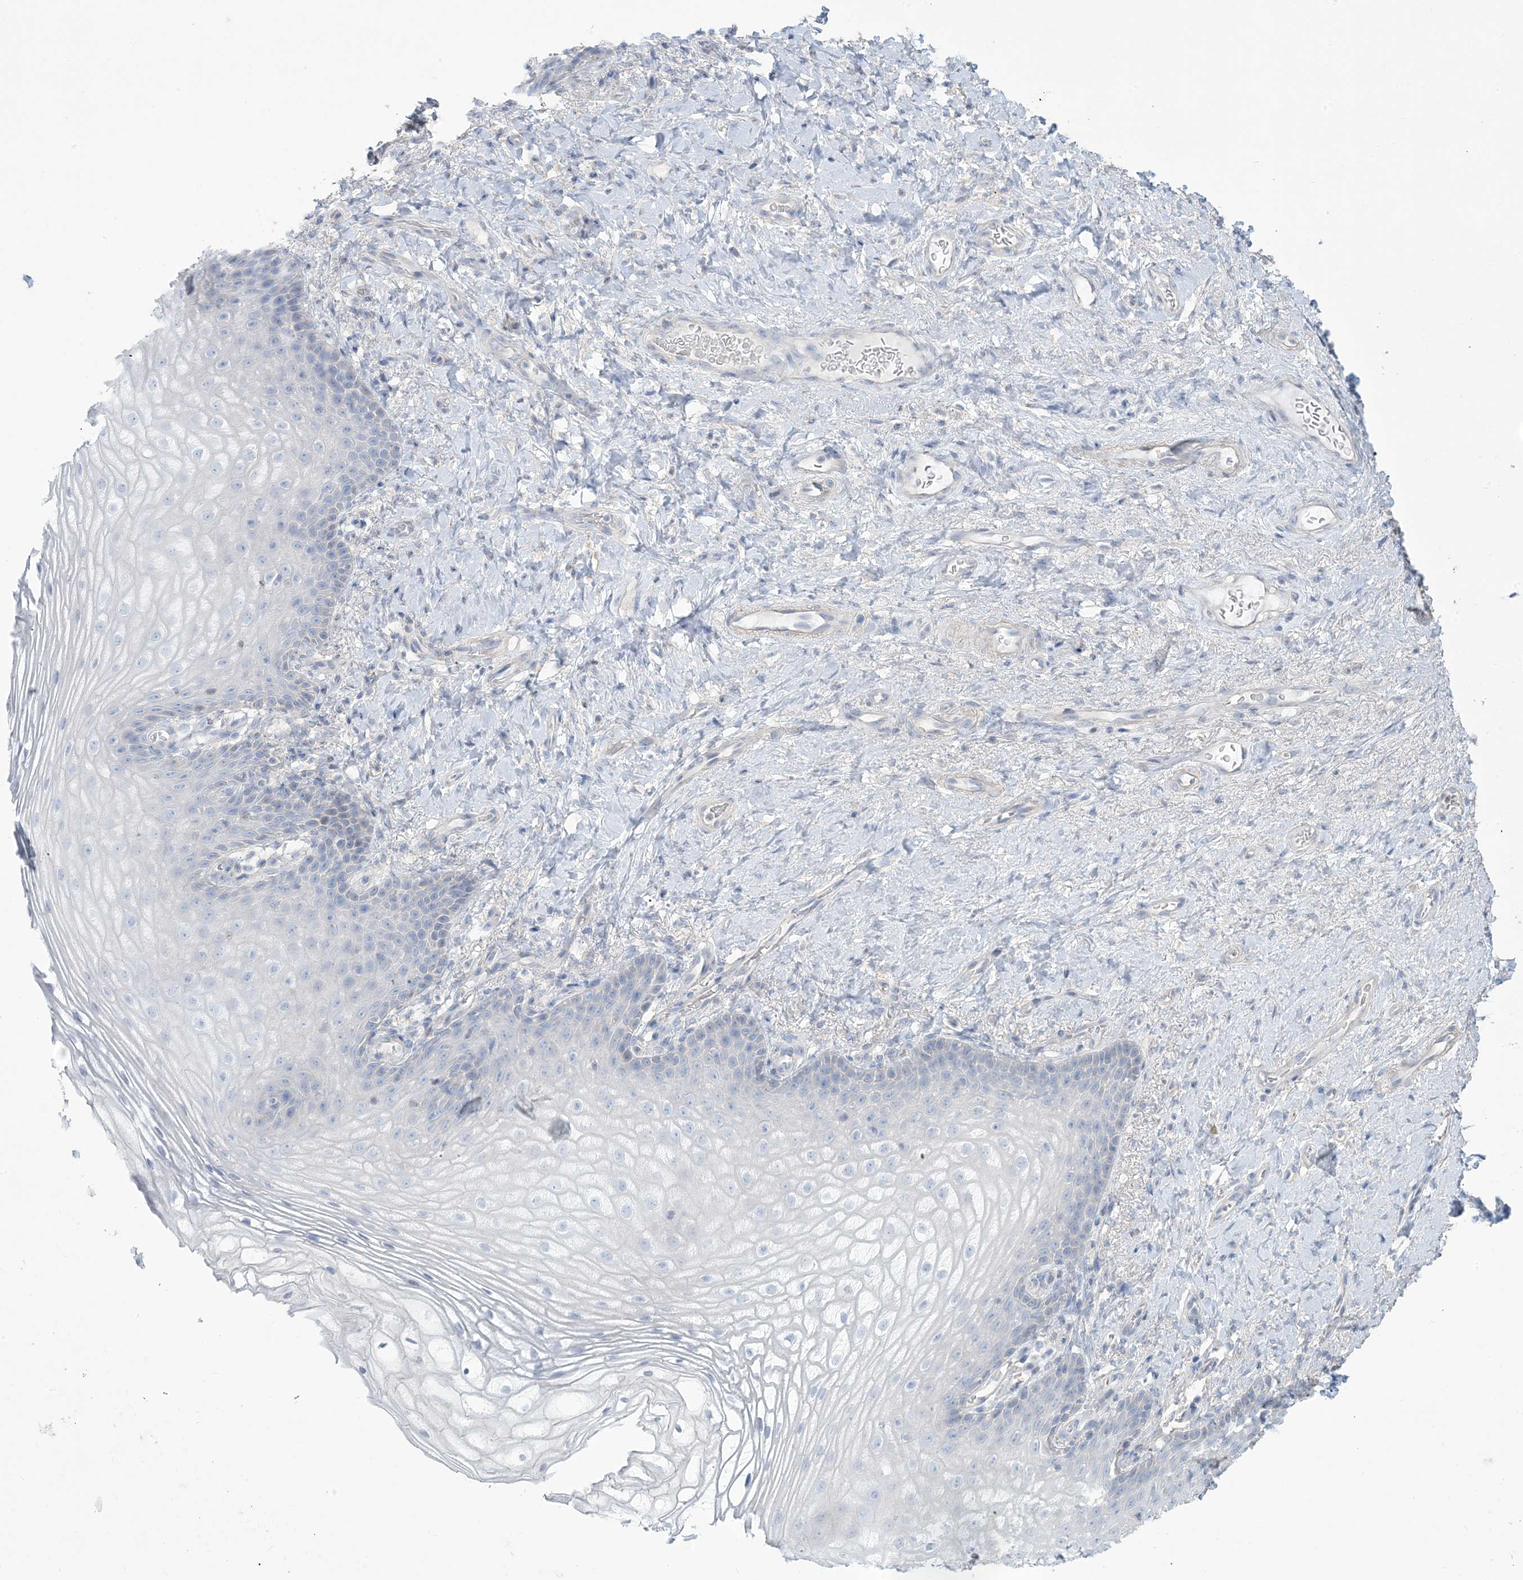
{"staining": {"intensity": "negative", "quantity": "none", "location": "none"}, "tissue": "vagina", "cell_type": "Squamous epithelial cells", "image_type": "normal", "snomed": [{"axis": "morphology", "description": "Normal tissue, NOS"}, {"axis": "topography", "description": "Vagina"}], "caption": "Human vagina stained for a protein using immunohistochemistry (IHC) displays no staining in squamous epithelial cells.", "gene": "MTHFD2L", "patient": {"sex": "female", "age": 60}}